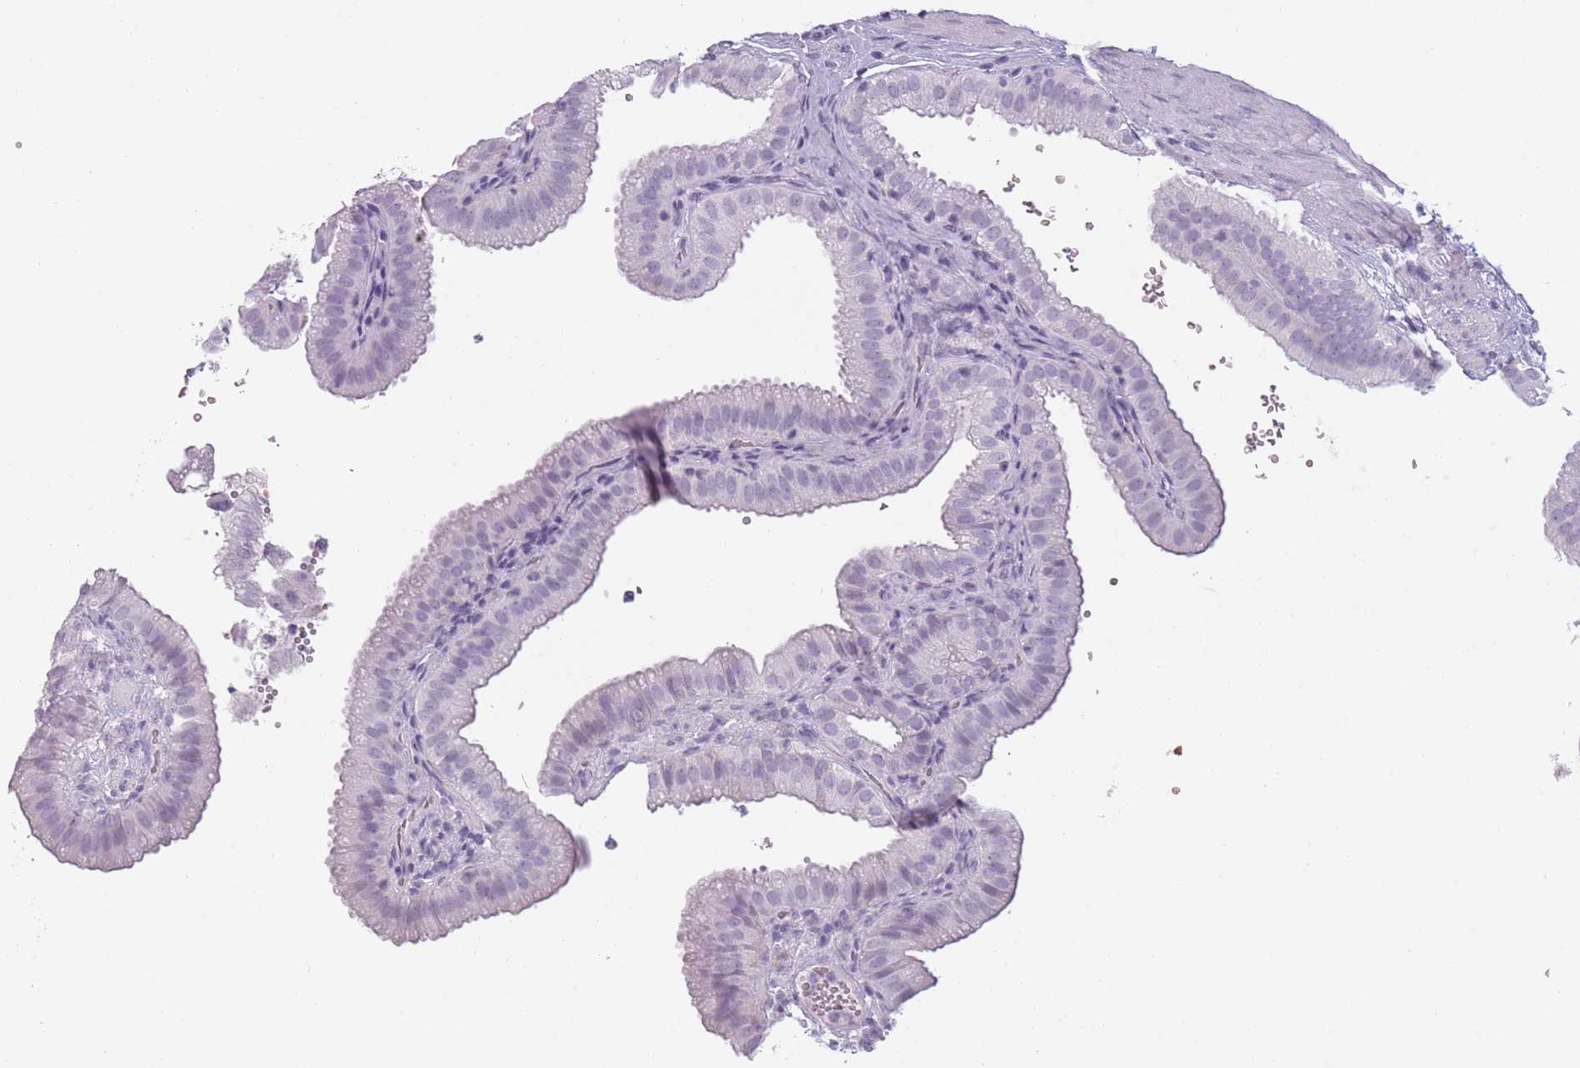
{"staining": {"intensity": "negative", "quantity": "none", "location": "none"}, "tissue": "gallbladder", "cell_type": "Glandular cells", "image_type": "normal", "snomed": [{"axis": "morphology", "description": "Normal tissue, NOS"}, {"axis": "topography", "description": "Gallbladder"}], "caption": "The histopathology image exhibits no staining of glandular cells in benign gallbladder. The staining is performed using DAB (3,3'-diaminobenzidine) brown chromogen with nuclei counter-stained in using hematoxylin.", "gene": "PIEZO1", "patient": {"sex": "female", "age": 61}}